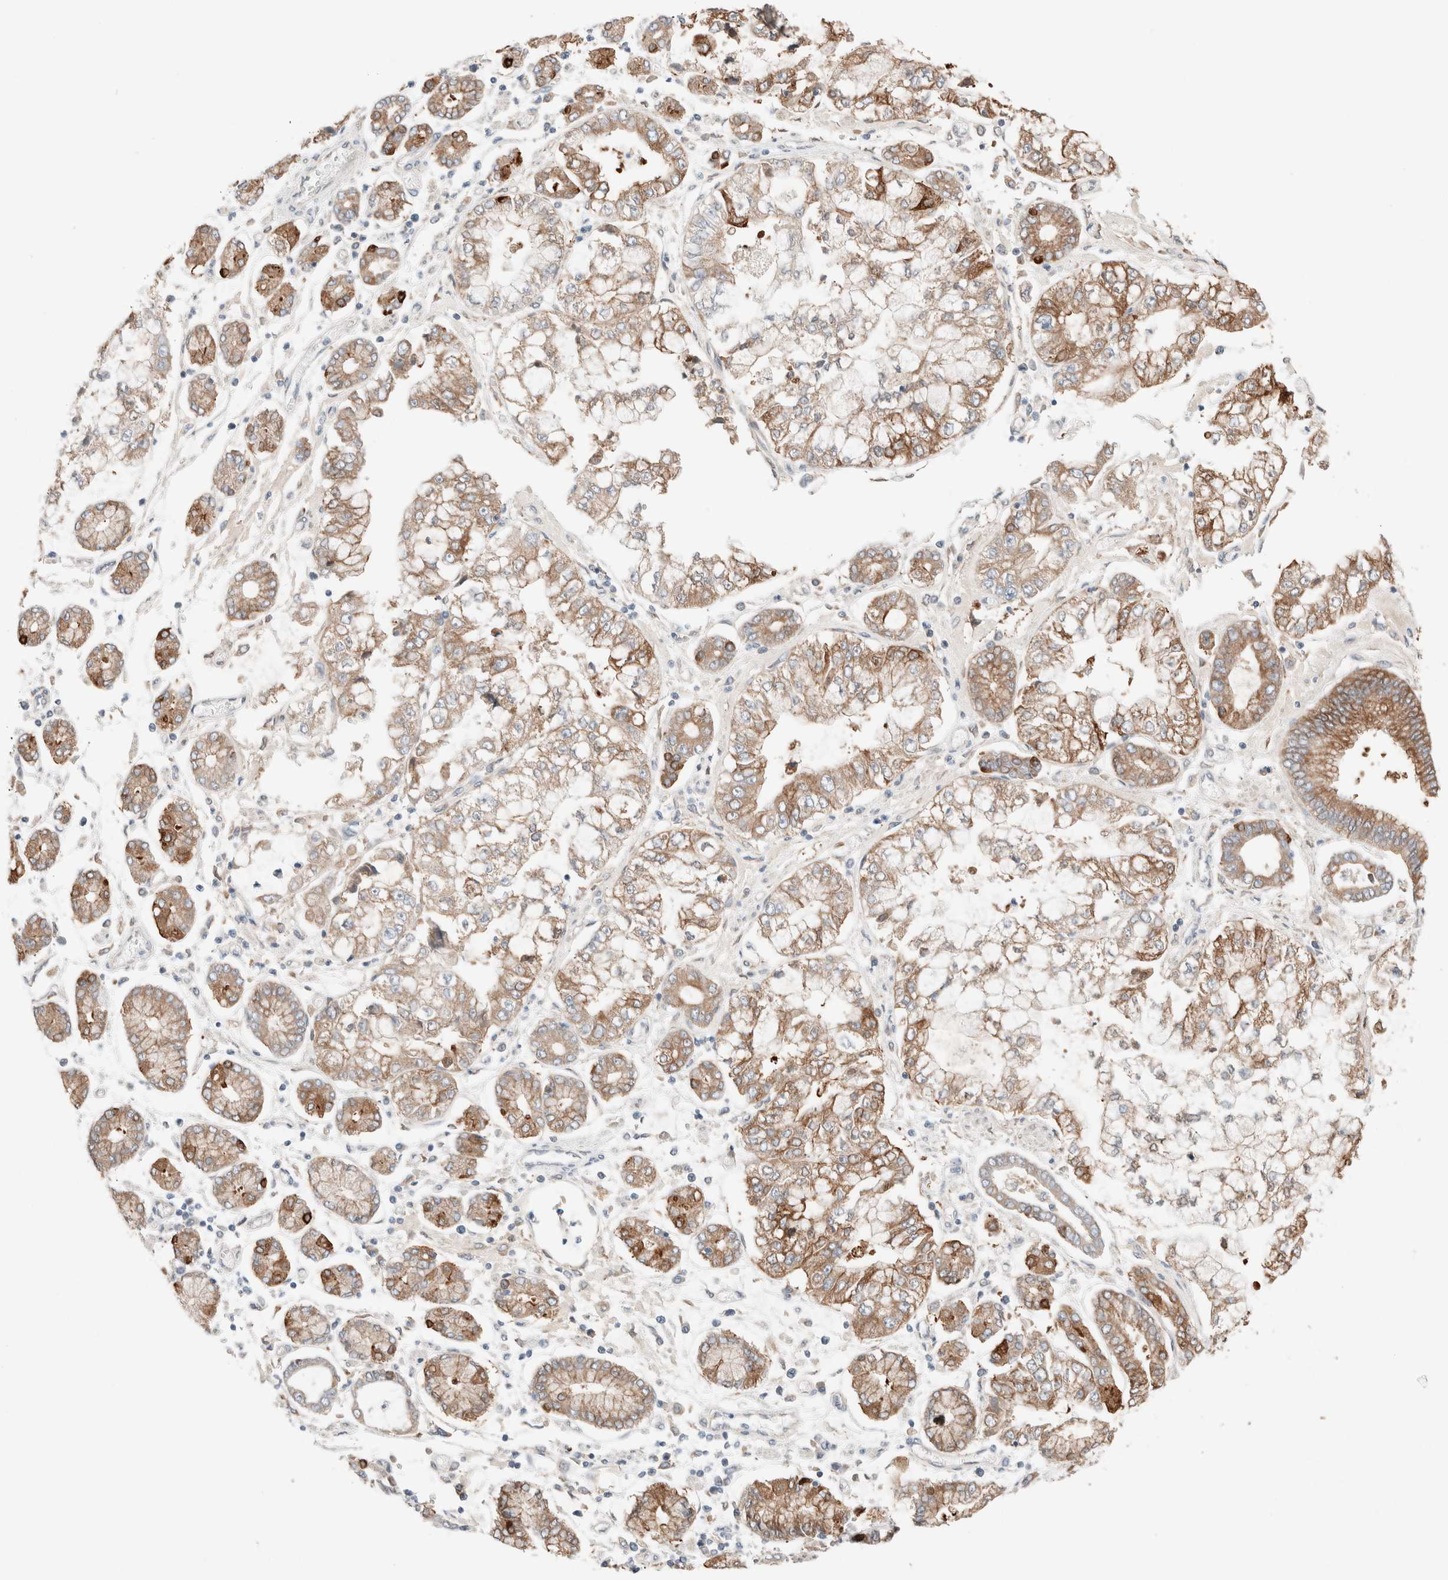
{"staining": {"intensity": "moderate", "quantity": ">75%", "location": "cytoplasmic/membranous"}, "tissue": "stomach cancer", "cell_type": "Tumor cells", "image_type": "cancer", "snomed": [{"axis": "morphology", "description": "Adenocarcinoma, NOS"}, {"axis": "topography", "description": "Stomach"}], "caption": "High-power microscopy captured an immunohistochemistry (IHC) micrograph of adenocarcinoma (stomach), revealing moderate cytoplasmic/membranous positivity in about >75% of tumor cells.", "gene": "PCM1", "patient": {"sex": "male", "age": 76}}